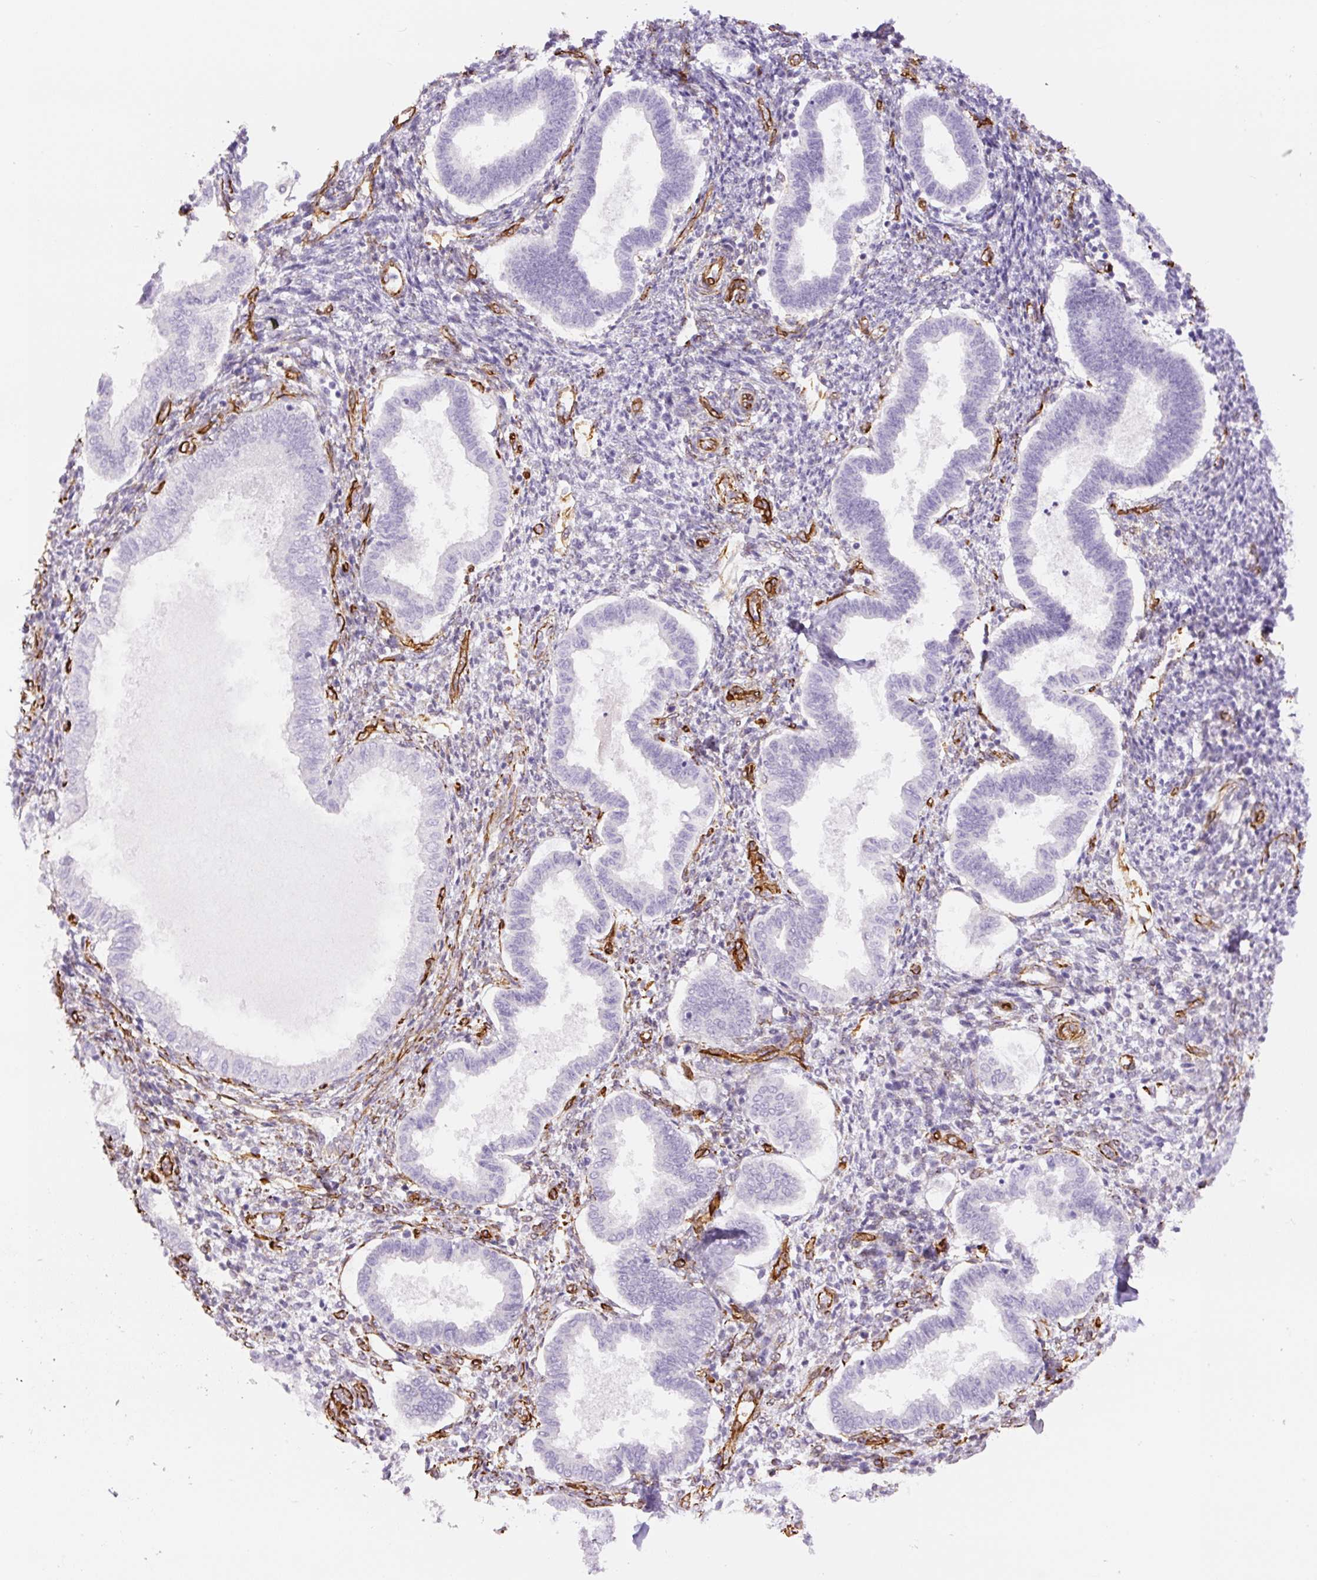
{"staining": {"intensity": "negative", "quantity": "none", "location": "none"}, "tissue": "endometrium", "cell_type": "Cells in endometrial stroma", "image_type": "normal", "snomed": [{"axis": "morphology", "description": "Normal tissue, NOS"}, {"axis": "topography", "description": "Endometrium"}], "caption": "There is no significant staining in cells in endometrial stroma of endometrium. (DAB (3,3'-diaminobenzidine) IHC, high magnification).", "gene": "NES", "patient": {"sex": "female", "age": 24}}